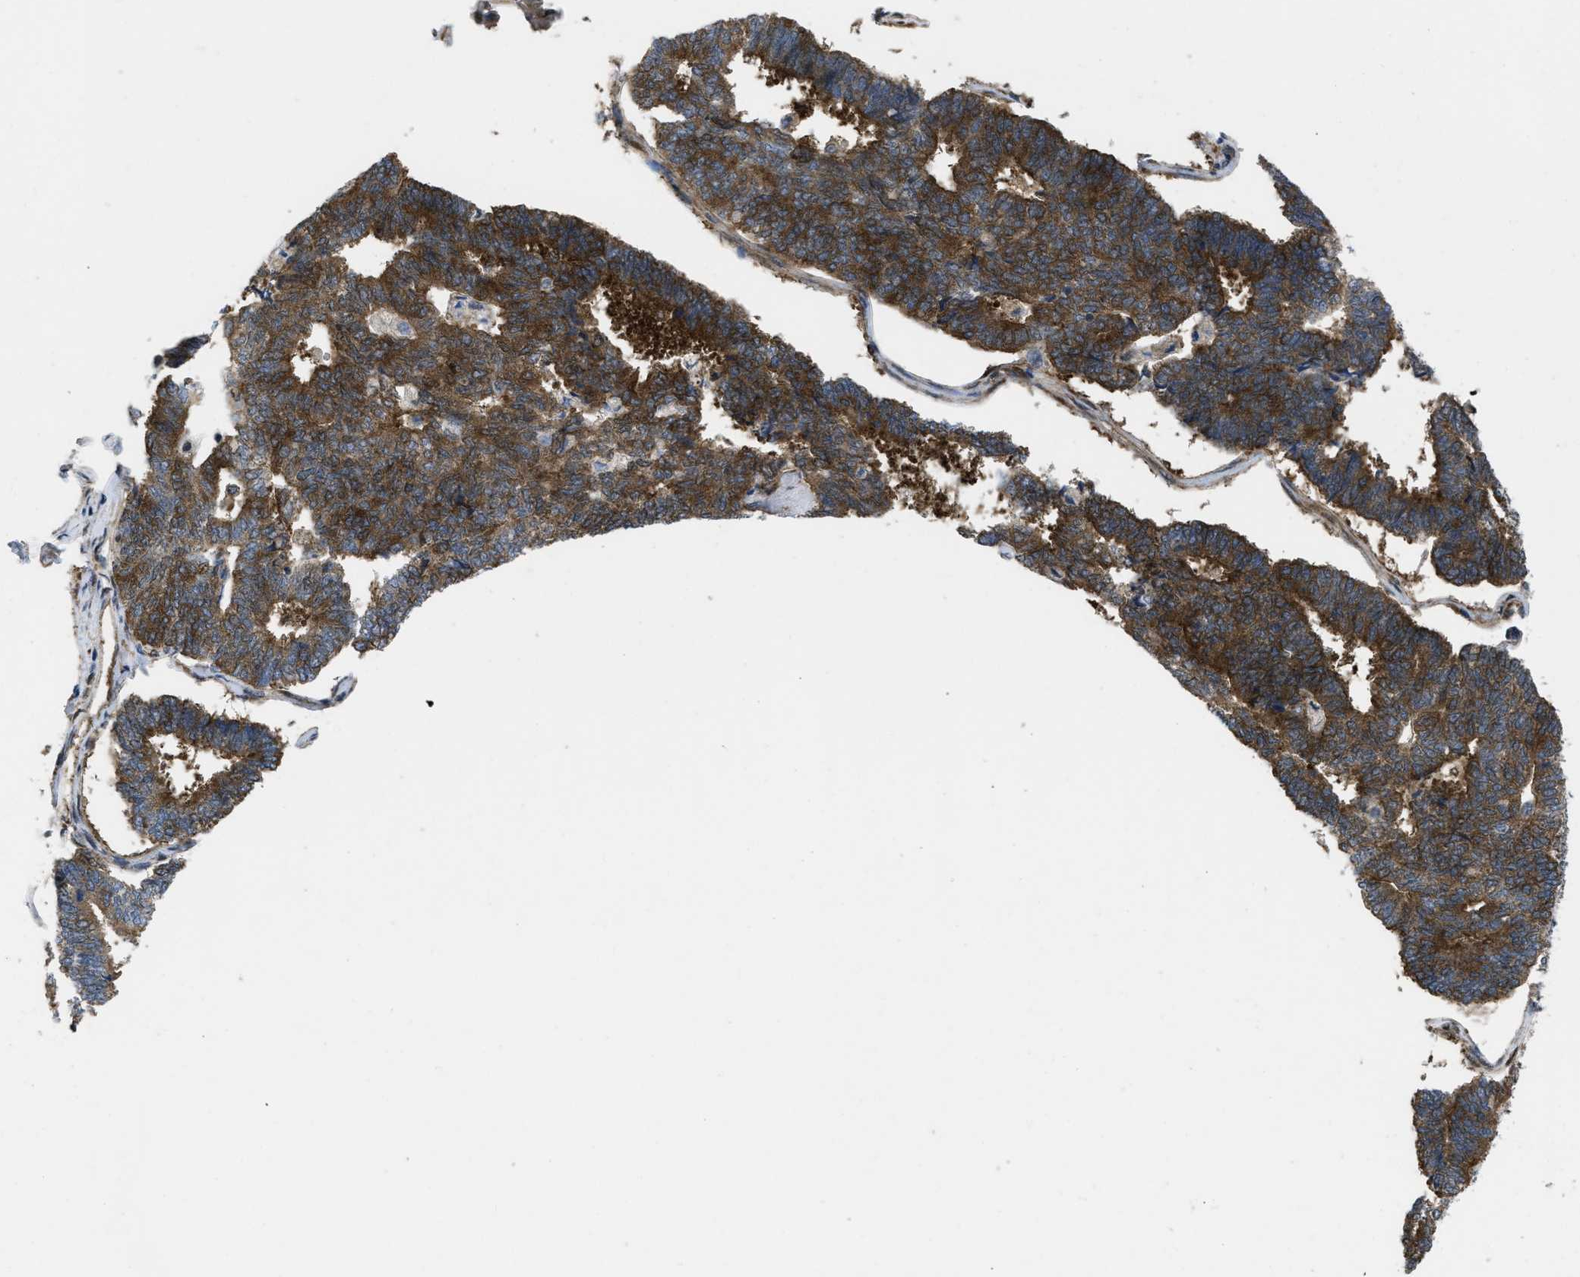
{"staining": {"intensity": "strong", "quantity": ">75%", "location": "cytoplasmic/membranous"}, "tissue": "endometrial cancer", "cell_type": "Tumor cells", "image_type": "cancer", "snomed": [{"axis": "morphology", "description": "Adenocarcinoma, NOS"}, {"axis": "topography", "description": "Endometrium"}], "caption": "Immunohistochemical staining of endometrial adenocarcinoma shows high levels of strong cytoplasmic/membranous protein positivity in approximately >75% of tumor cells. (Stains: DAB in brown, nuclei in blue, Microscopy: brightfield microscopy at high magnification).", "gene": "PPP2CB", "patient": {"sex": "female", "age": 70}}